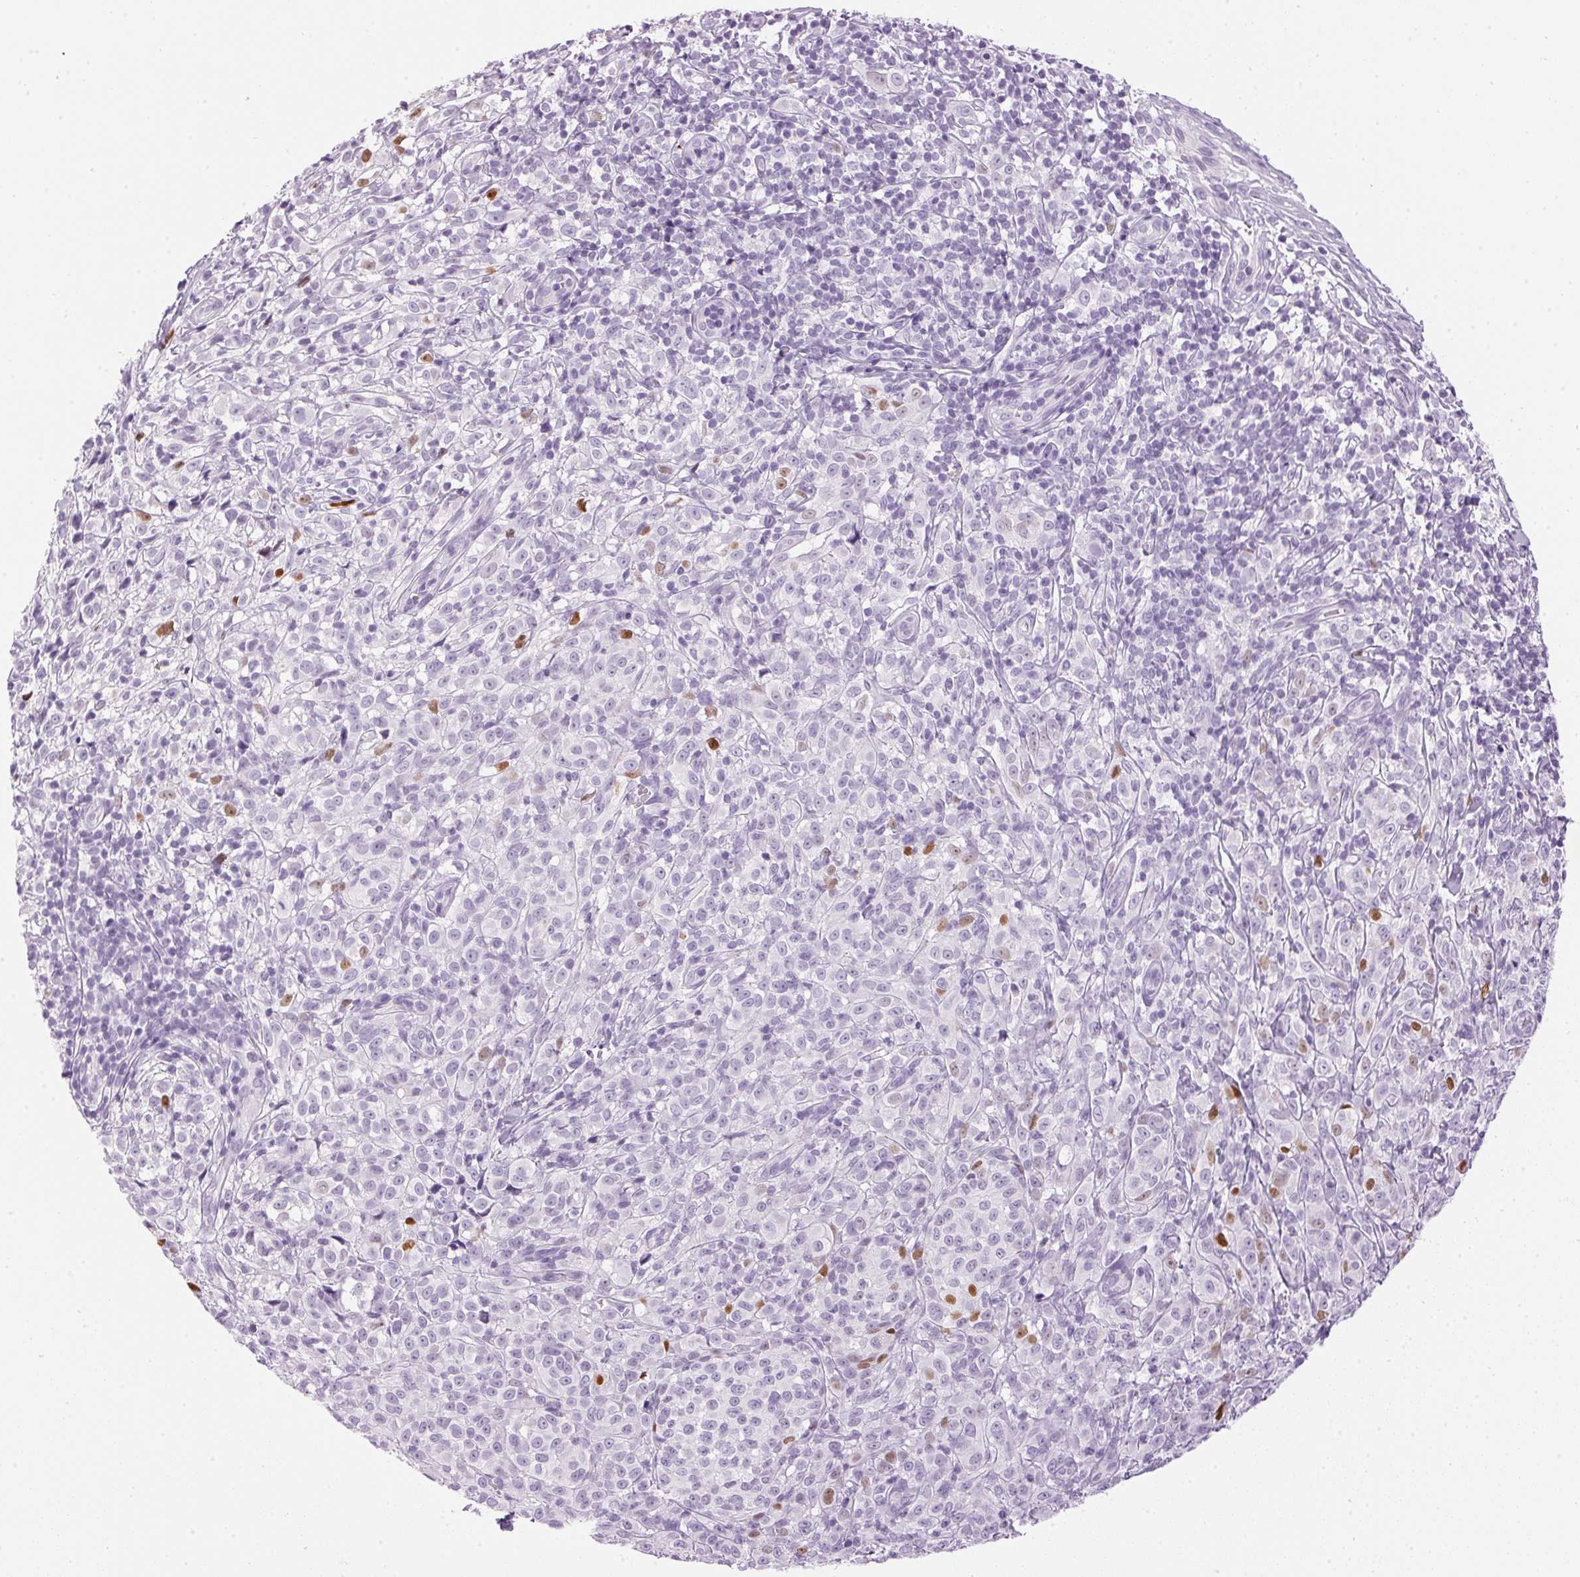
{"staining": {"intensity": "negative", "quantity": "none", "location": "none"}, "tissue": "melanoma", "cell_type": "Tumor cells", "image_type": "cancer", "snomed": [{"axis": "morphology", "description": "Malignant melanoma, NOS"}, {"axis": "topography", "description": "Skin"}], "caption": "Immunohistochemistry (IHC) image of melanoma stained for a protein (brown), which demonstrates no staining in tumor cells. The staining is performed using DAB (3,3'-diaminobenzidine) brown chromogen with nuclei counter-stained in using hematoxylin.", "gene": "SP7", "patient": {"sex": "male", "age": 85}}